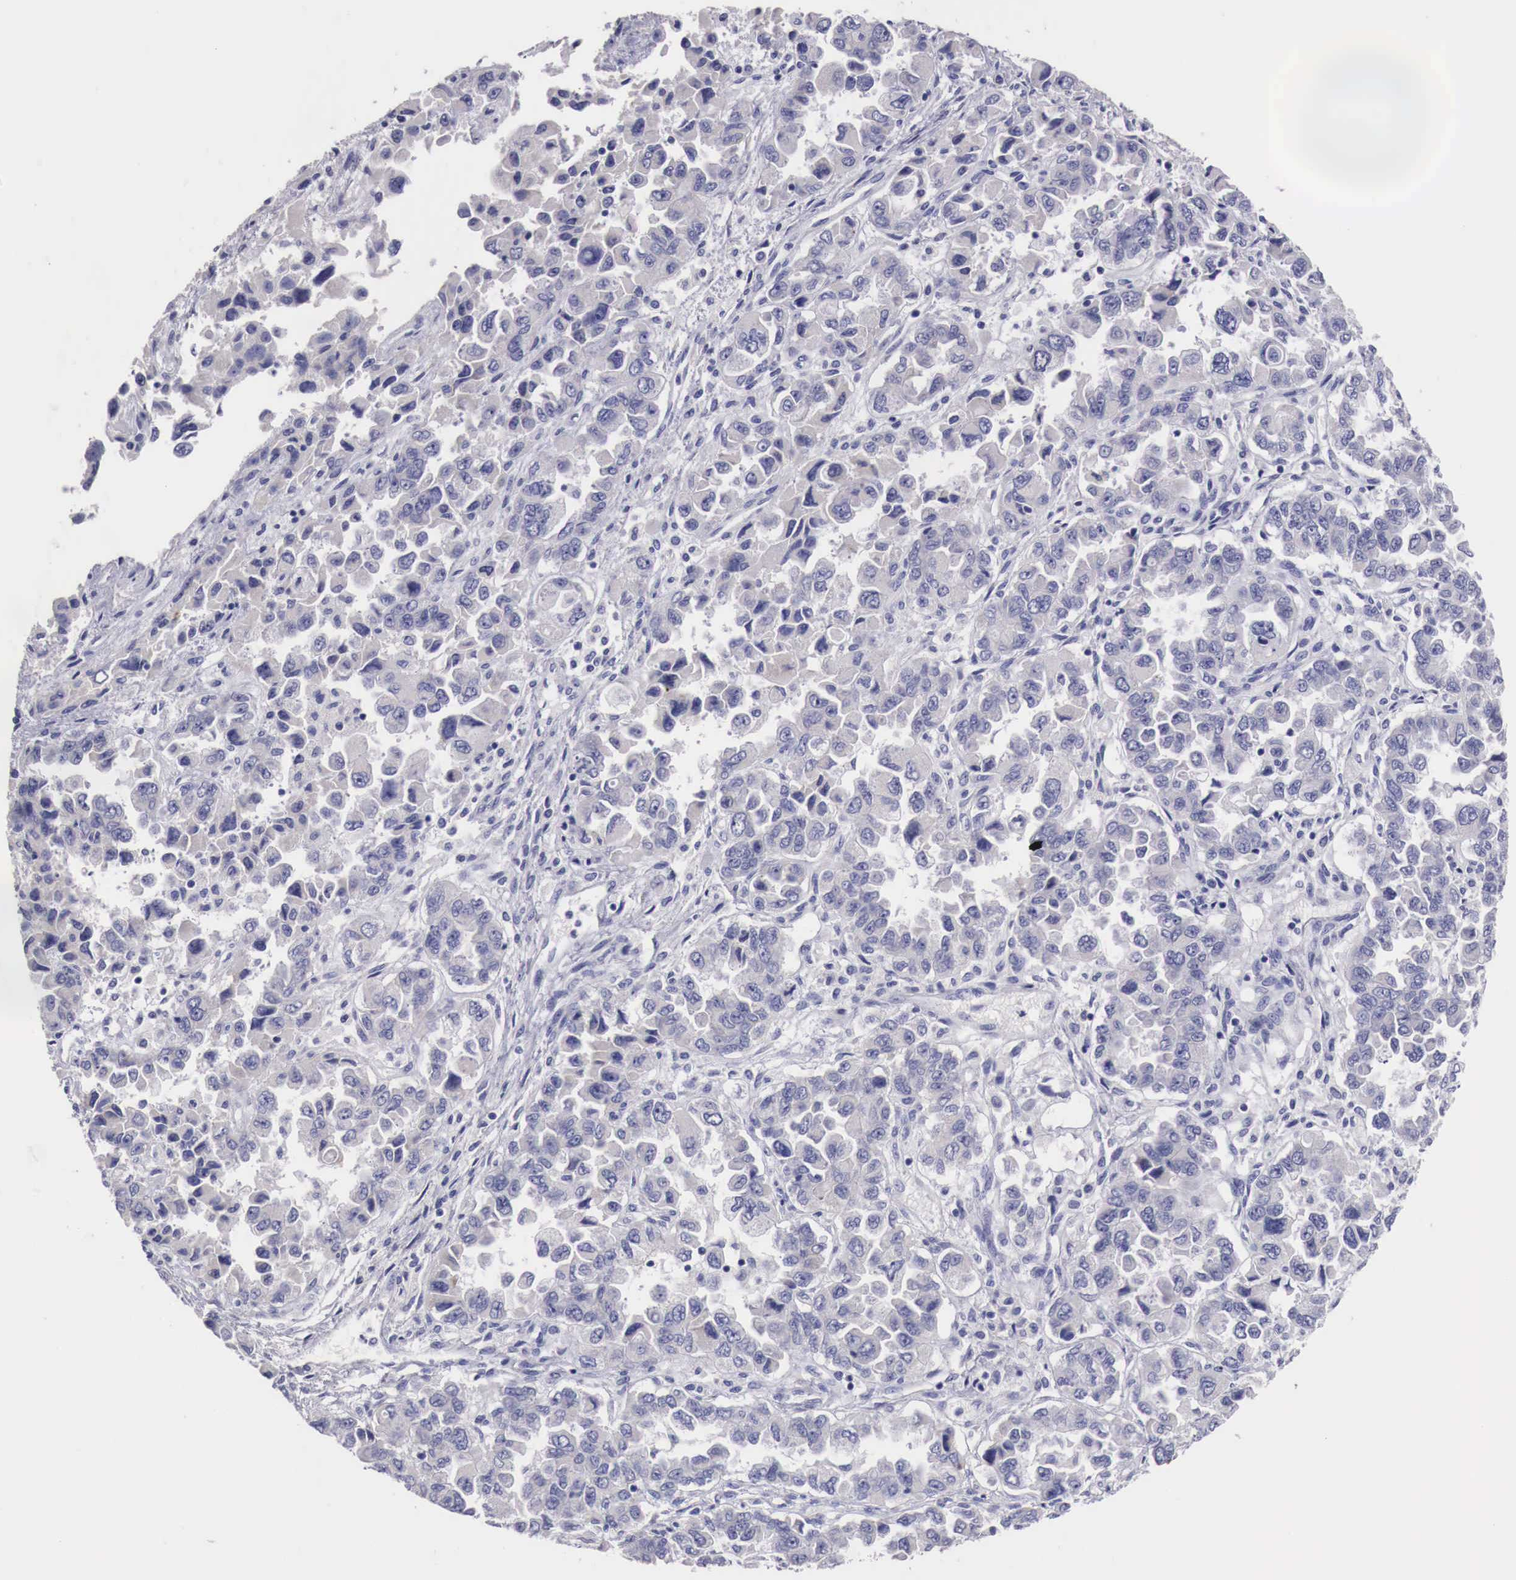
{"staining": {"intensity": "negative", "quantity": "none", "location": "none"}, "tissue": "ovarian cancer", "cell_type": "Tumor cells", "image_type": "cancer", "snomed": [{"axis": "morphology", "description": "Cystadenocarcinoma, serous, NOS"}, {"axis": "topography", "description": "Ovary"}], "caption": "Immunohistochemistry photomicrograph of ovarian serous cystadenocarcinoma stained for a protein (brown), which demonstrates no expression in tumor cells. (DAB (3,3'-diaminobenzidine) IHC with hematoxylin counter stain).", "gene": "NREP", "patient": {"sex": "female", "age": 84}}